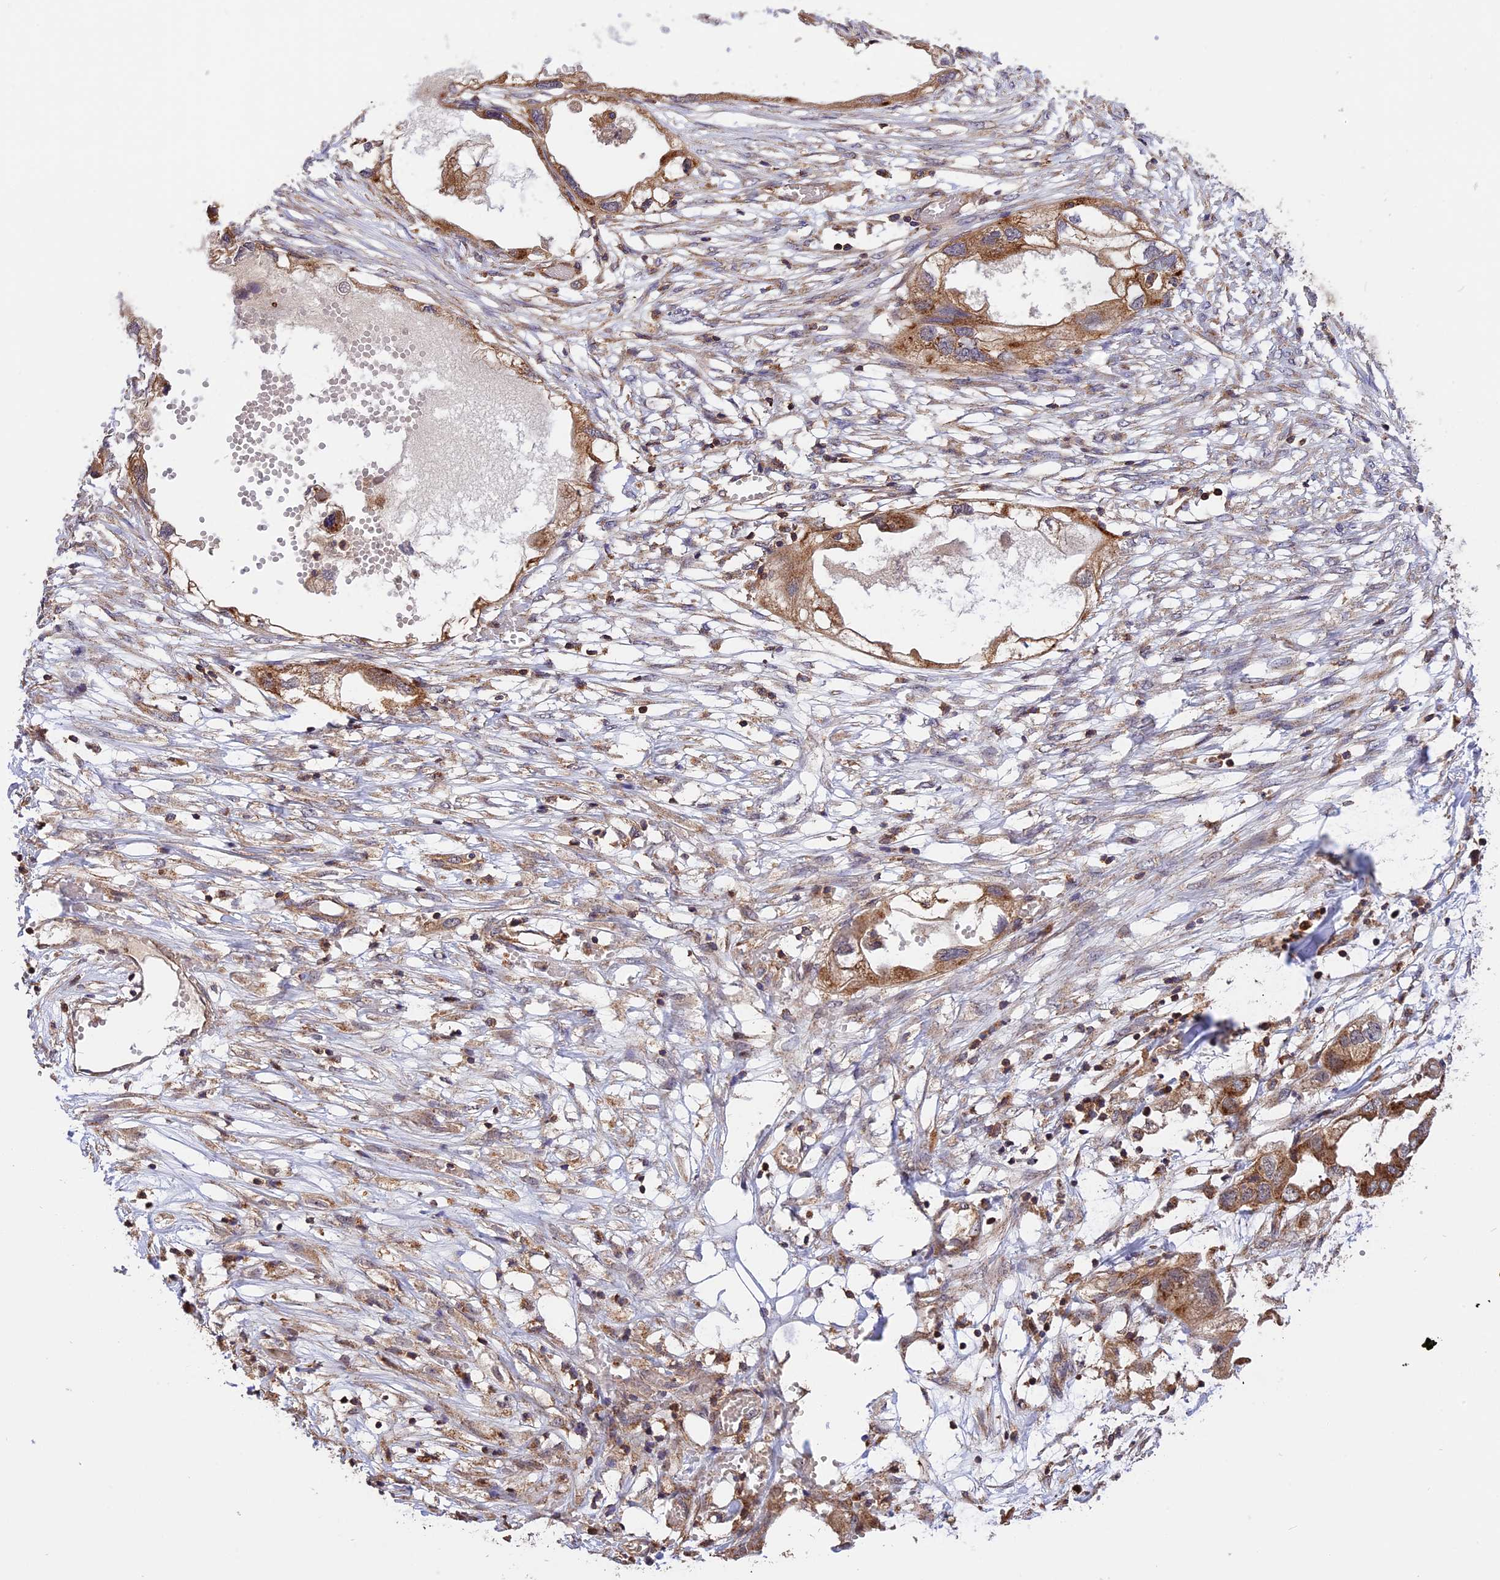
{"staining": {"intensity": "moderate", "quantity": ">75%", "location": "cytoplasmic/membranous"}, "tissue": "endometrial cancer", "cell_type": "Tumor cells", "image_type": "cancer", "snomed": [{"axis": "morphology", "description": "Adenocarcinoma, NOS"}, {"axis": "morphology", "description": "Adenocarcinoma, metastatic, NOS"}, {"axis": "topography", "description": "Adipose tissue"}, {"axis": "topography", "description": "Endometrium"}], "caption": "Protein staining of endometrial metastatic adenocarcinoma tissue reveals moderate cytoplasmic/membranous expression in about >75% of tumor cells.", "gene": "PEX3", "patient": {"sex": "female", "age": 67}}